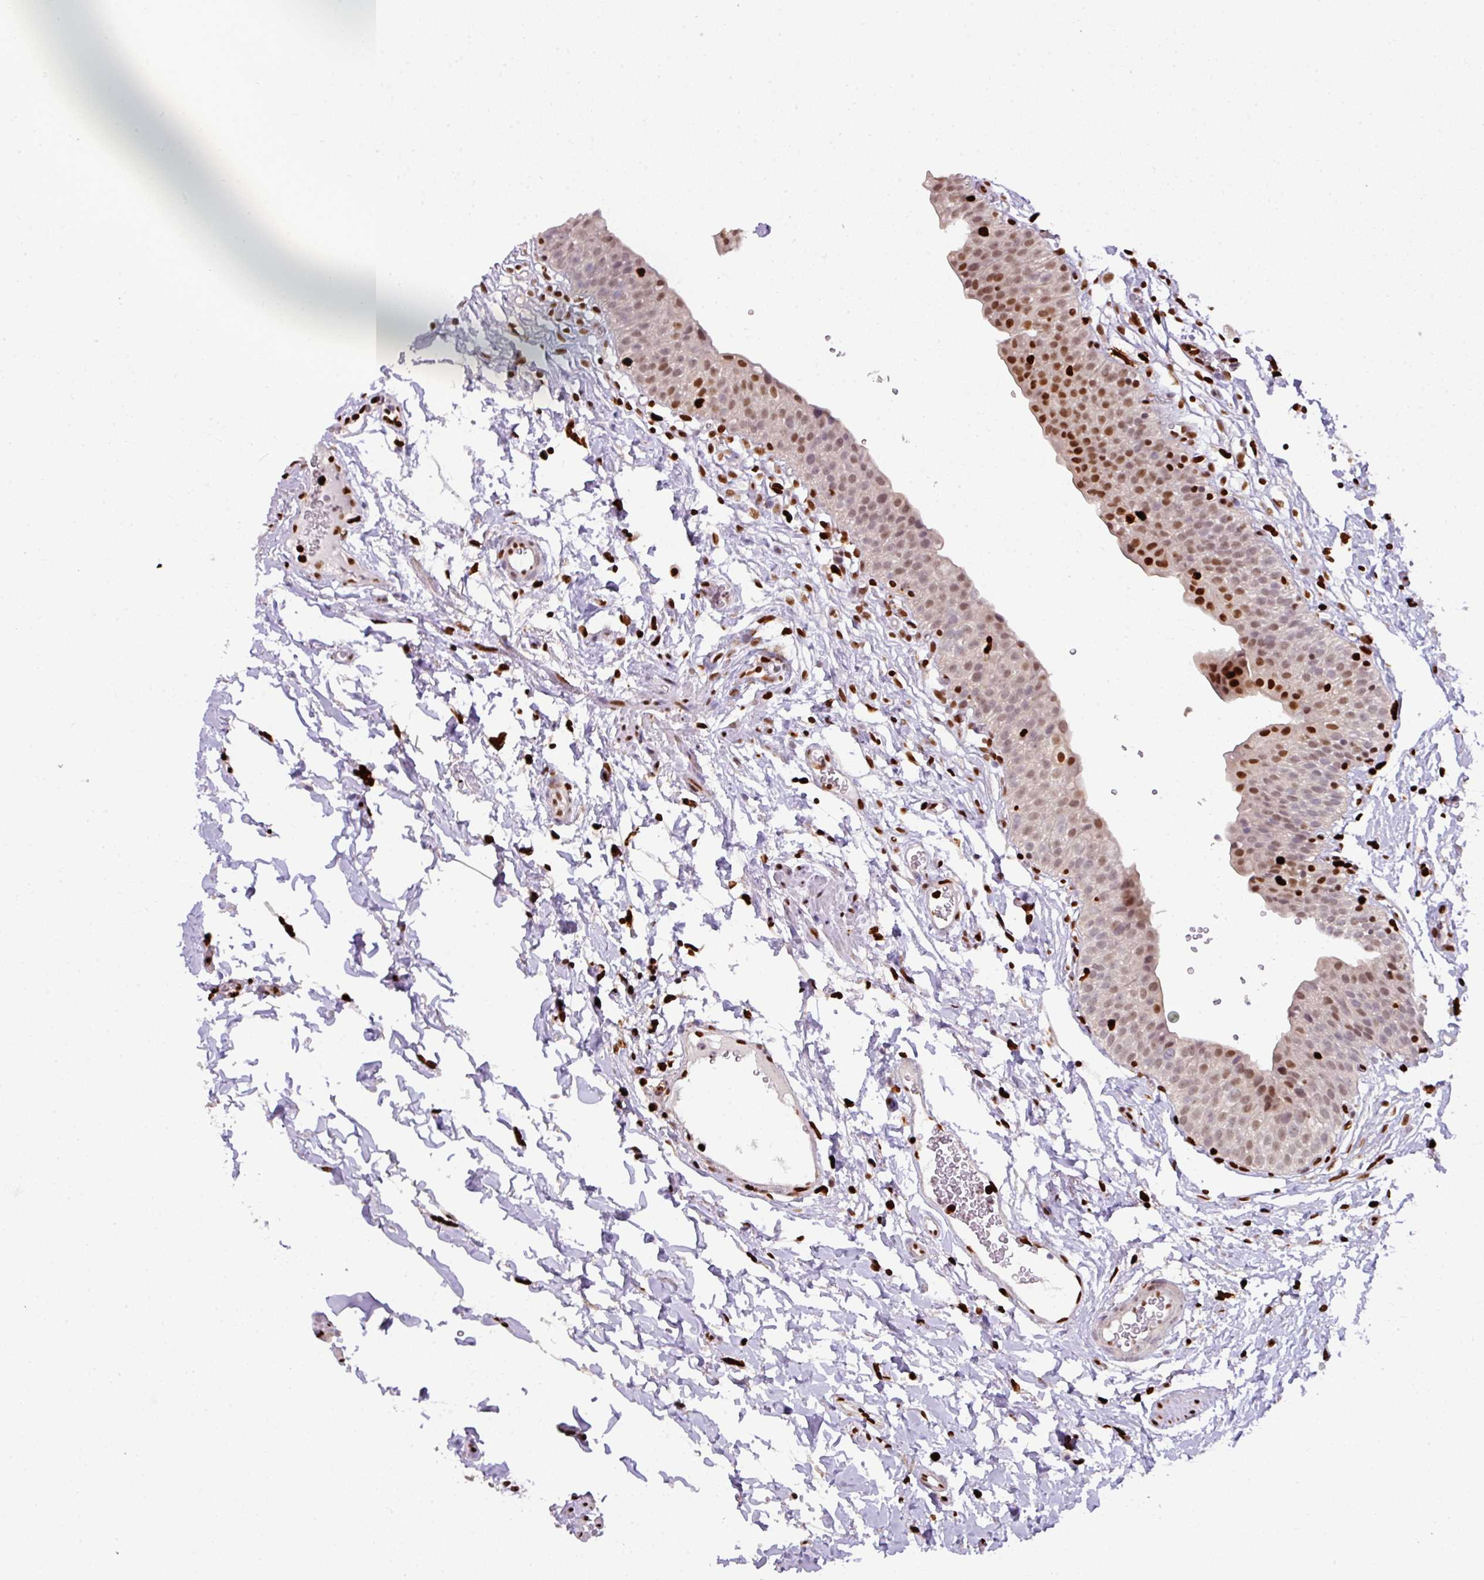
{"staining": {"intensity": "strong", "quantity": "<25%", "location": "nuclear"}, "tissue": "urinary bladder", "cell_type": "Urothelial cells", "image_type": "normal", "snomed": [{"axis": "morphology", "description": "Normal tissue, NOS"}, {"axis": "topography", "description": "Urinary bladder"}, {"axis": "topography", "description": "Peripheral nerve tissue"}], "caption": "Benign urinary bladder was stained to show a protein in brown. There is medium levels of strong nuclear positivity in approximately <25% of urothelial cells. The protein of interest is shown in brown color, while the nuclei are stained blue.", "gene": "SAMHD1", "patient": {"sex": "male", "age": 55}}